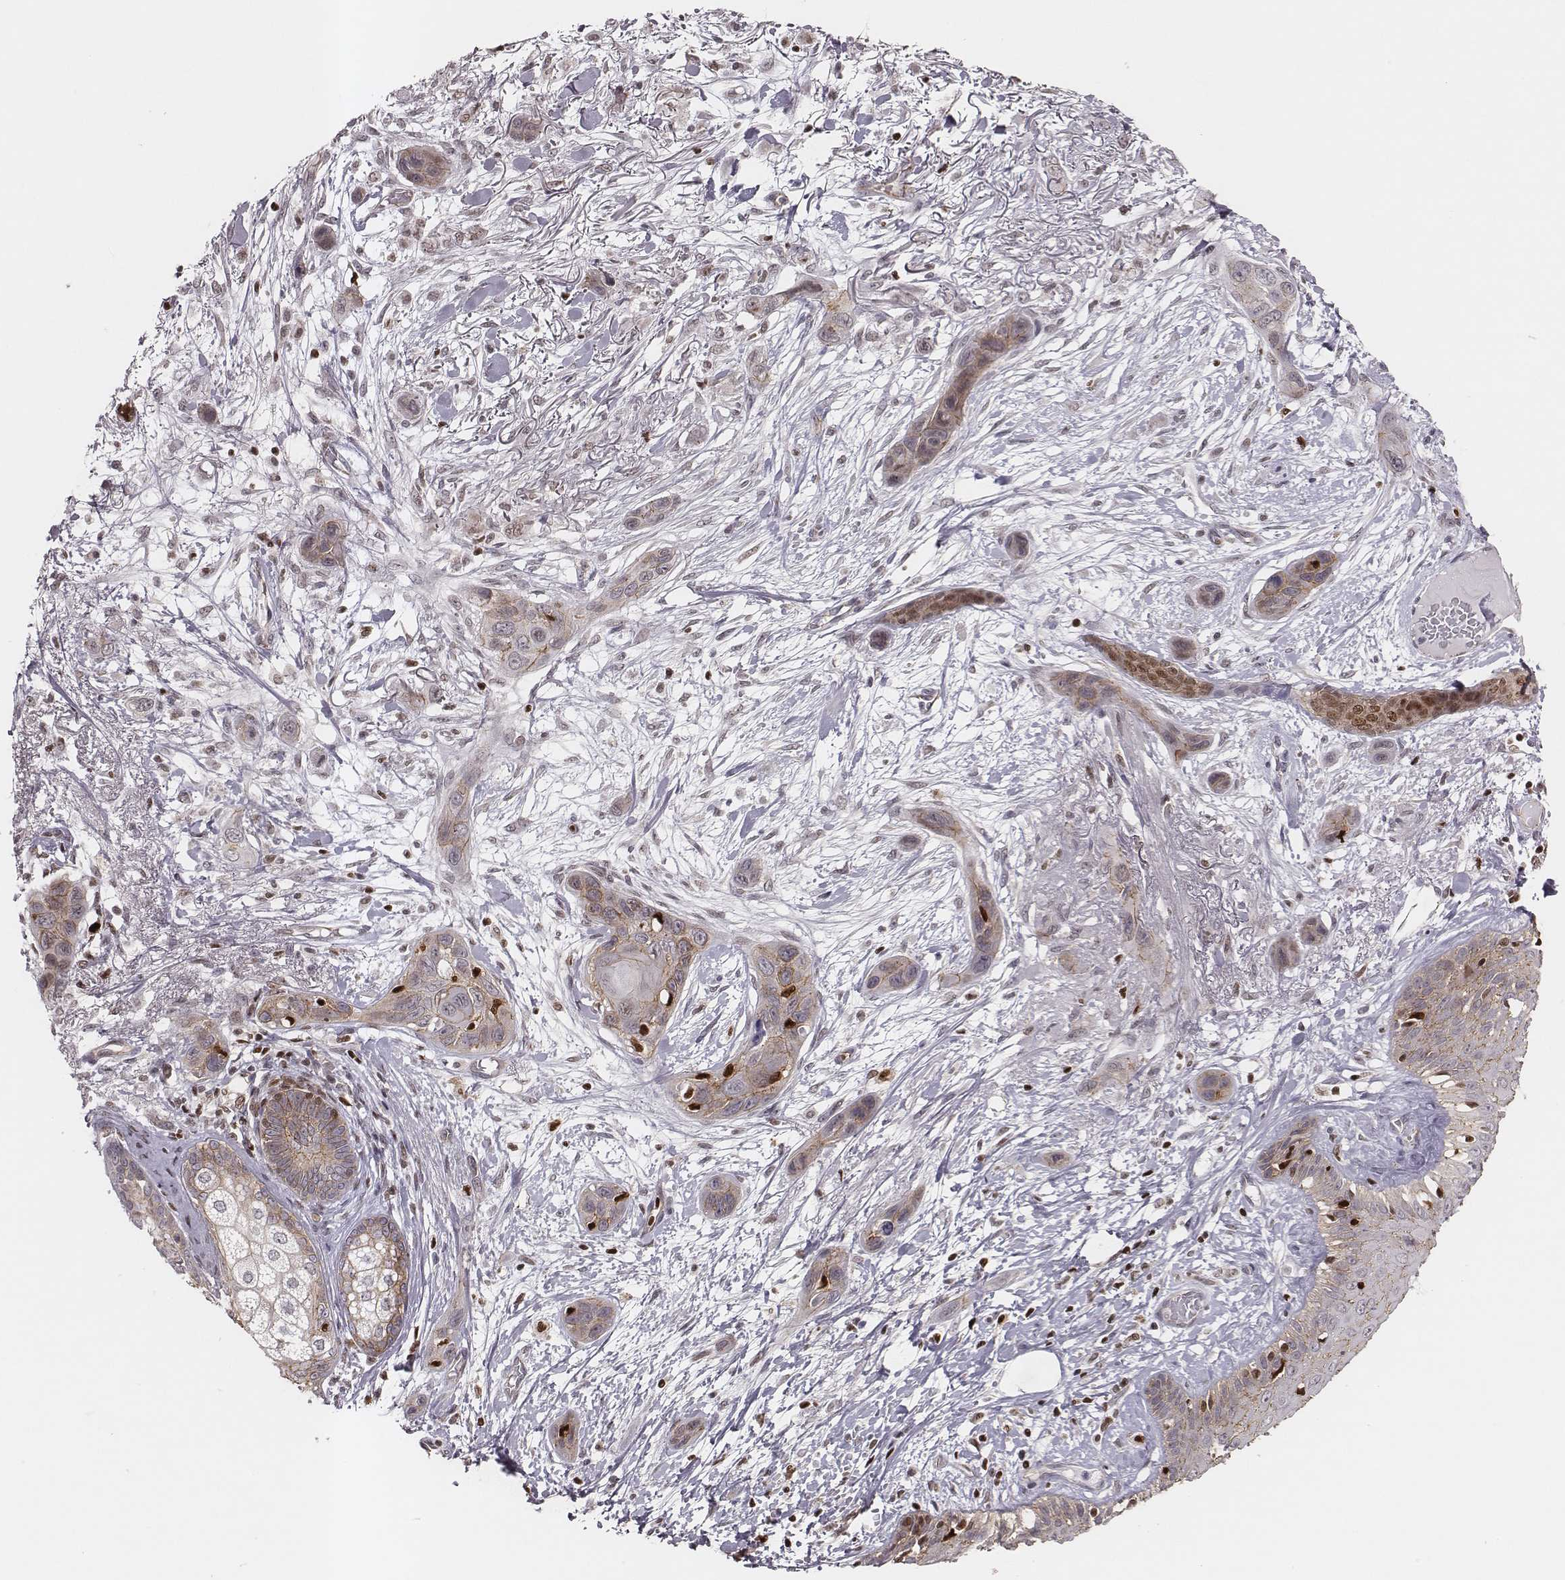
{"staining": {"intensity": "moderate", "quantity": "25%-75%", "location": "cytoplasmic/membranous,nuclear"}, "tissue": "skin cancer", "cell_type": "Tumor cells", "image_type": "cancer", "snomed": [{"axis": "morphology", "description": "Squamous cell carcinoma, NOS"}, {"axis": "topography", "description": "Skin"}], "caption": "Brown immunohistochemical staining in squamous cell carcinoma (skin) demonstrates moderate cytoplasmic/membranous and nuclear positivity in approximately 25%-75% of tumor cells. Nuclei are stained in blue.", "gene": "WDR59", "patient": {"sex": "male", "age": 79}}